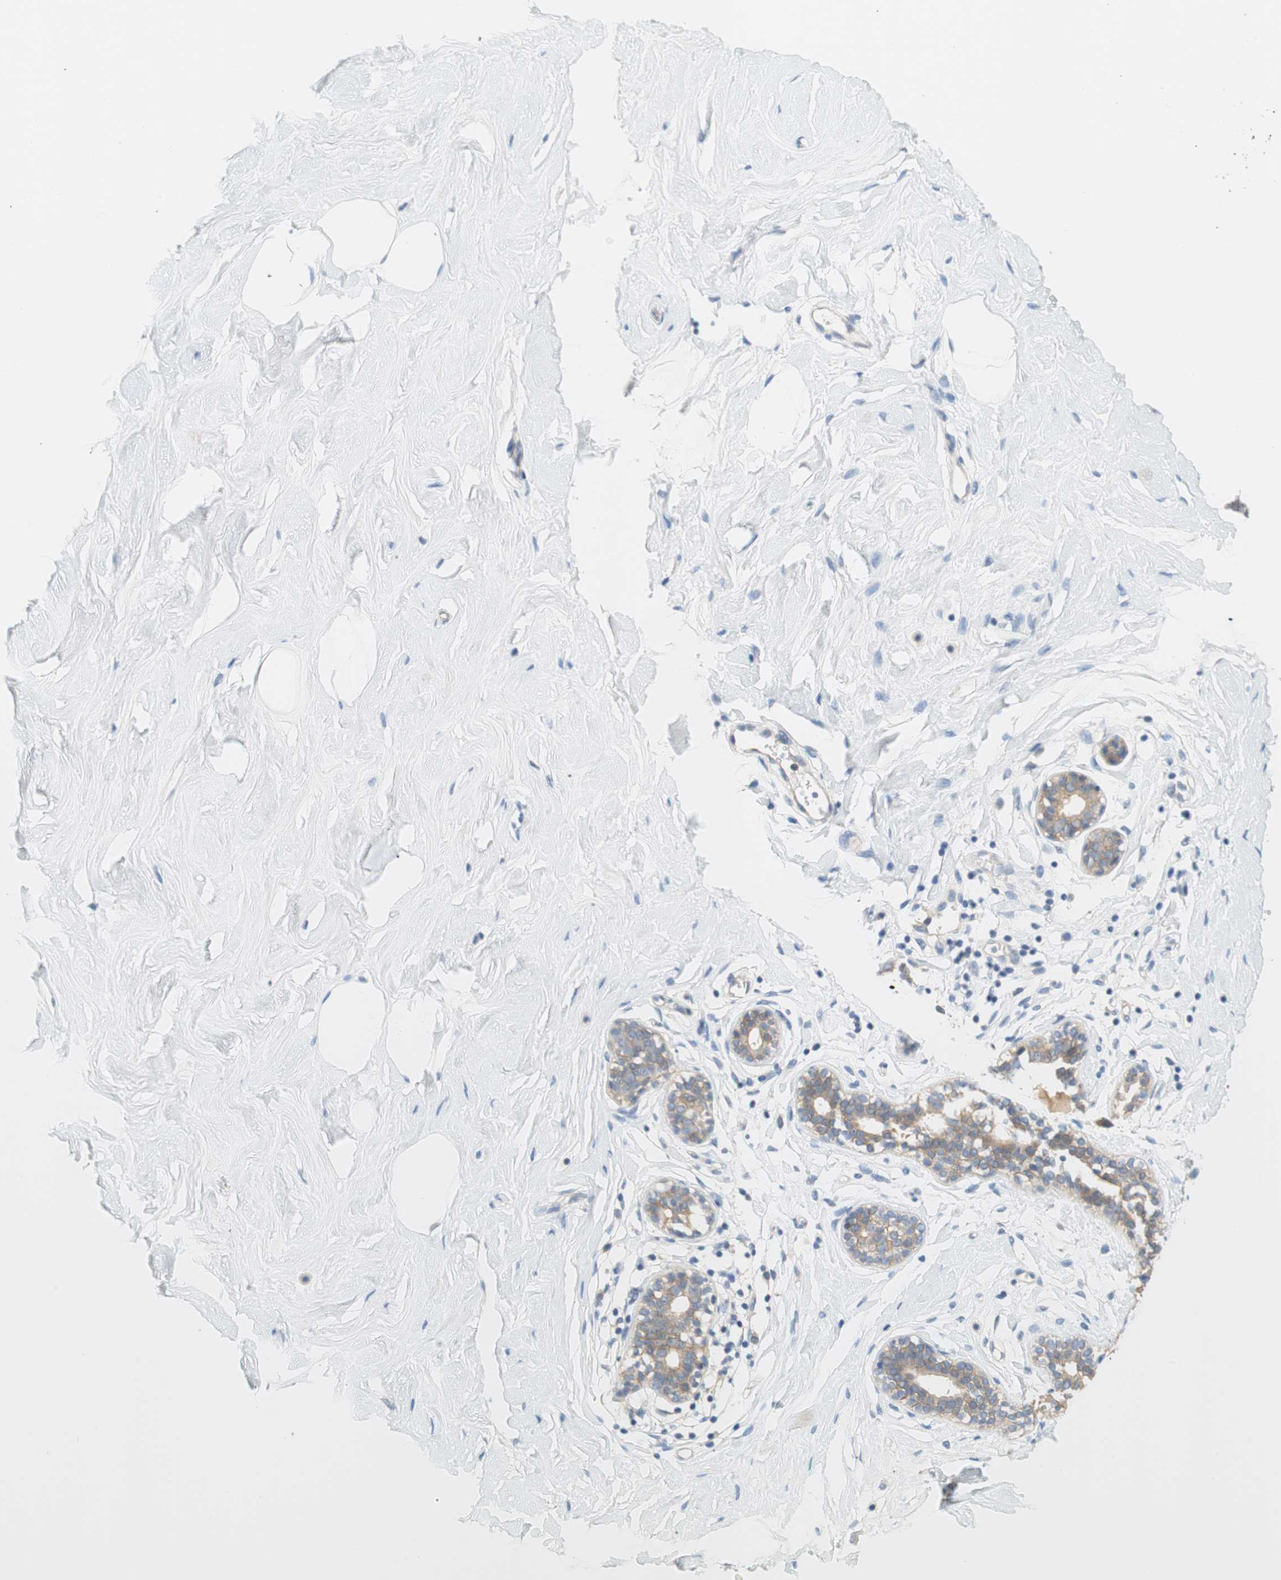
{"staining": {"intensity": "negative", "quantity": "none", "location": "none"}, "tissue": "breast", "cell_type": "Adipocytes", "image_type": "normal", "snomed": [{"axis": "morphology", "description": "Normal tissue, NOS"}, {"axis": "topography", "description": "Breast"}], "caption": "The image displays no staining of adipocytes in benign breast.", "gene": "GLUL", "patient": {"sex": "female", "age": 23}}